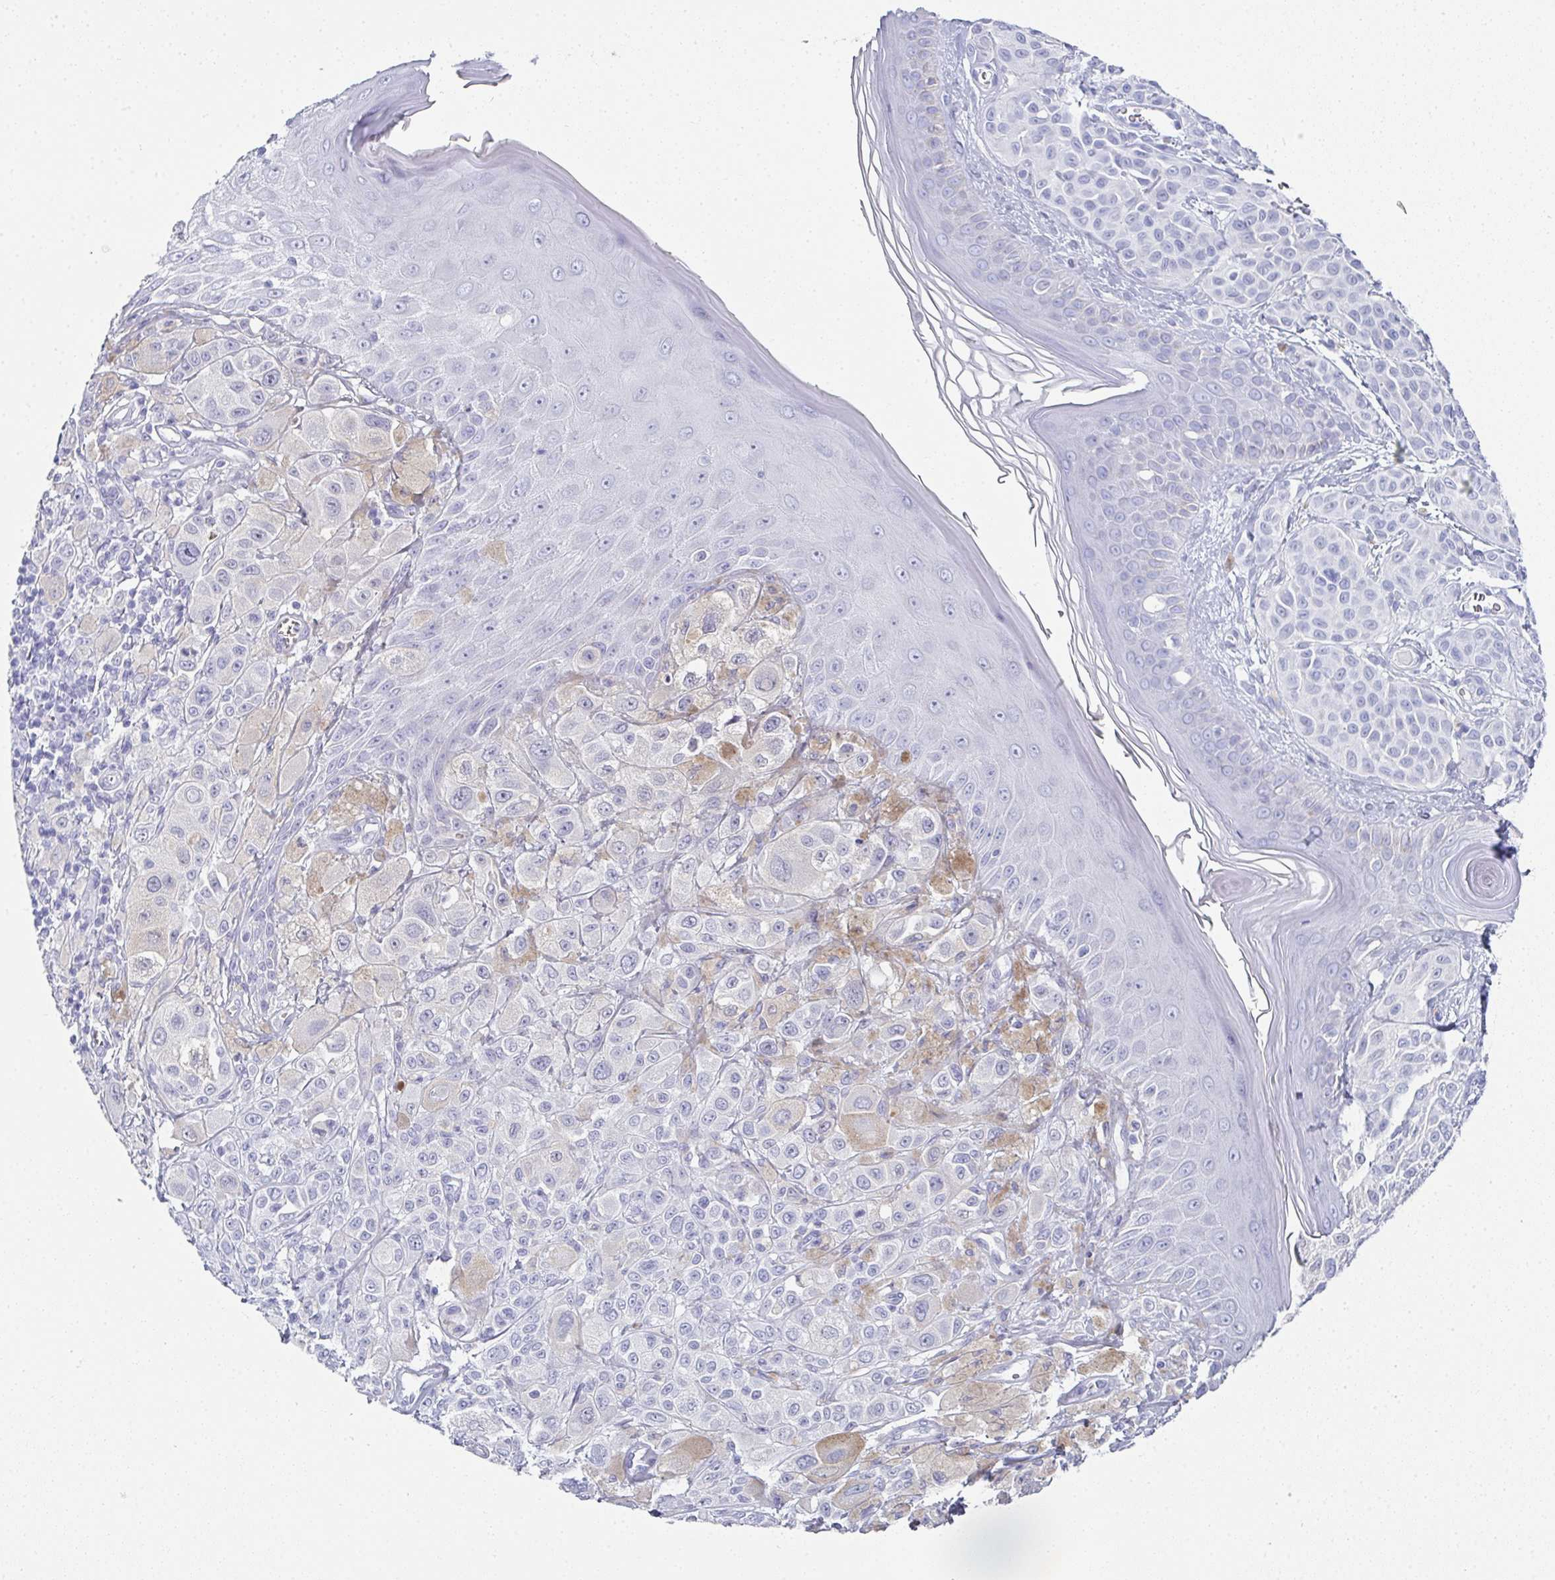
{"staining": {"intensity": "negative", "quantity": "none", "location": "none"}, "tissue": "melanoma", "cell_type": "Tumor cells", "image_type": "cancer", "snomed": [{"axis": "morphology", "description": "Malignant melanoma, NOS"}, {"axis": "topography", "description": "Skin"}], "caption": "Immunohistochemistry (IHC) of melanoma demonstrates no staining in tumor cells. (Brightfield microscopy of DAB immunohistochemistry (IHC) at high magnification).", "gene": "SYCP1", "patient": {"sex": "male", "age": 67}}